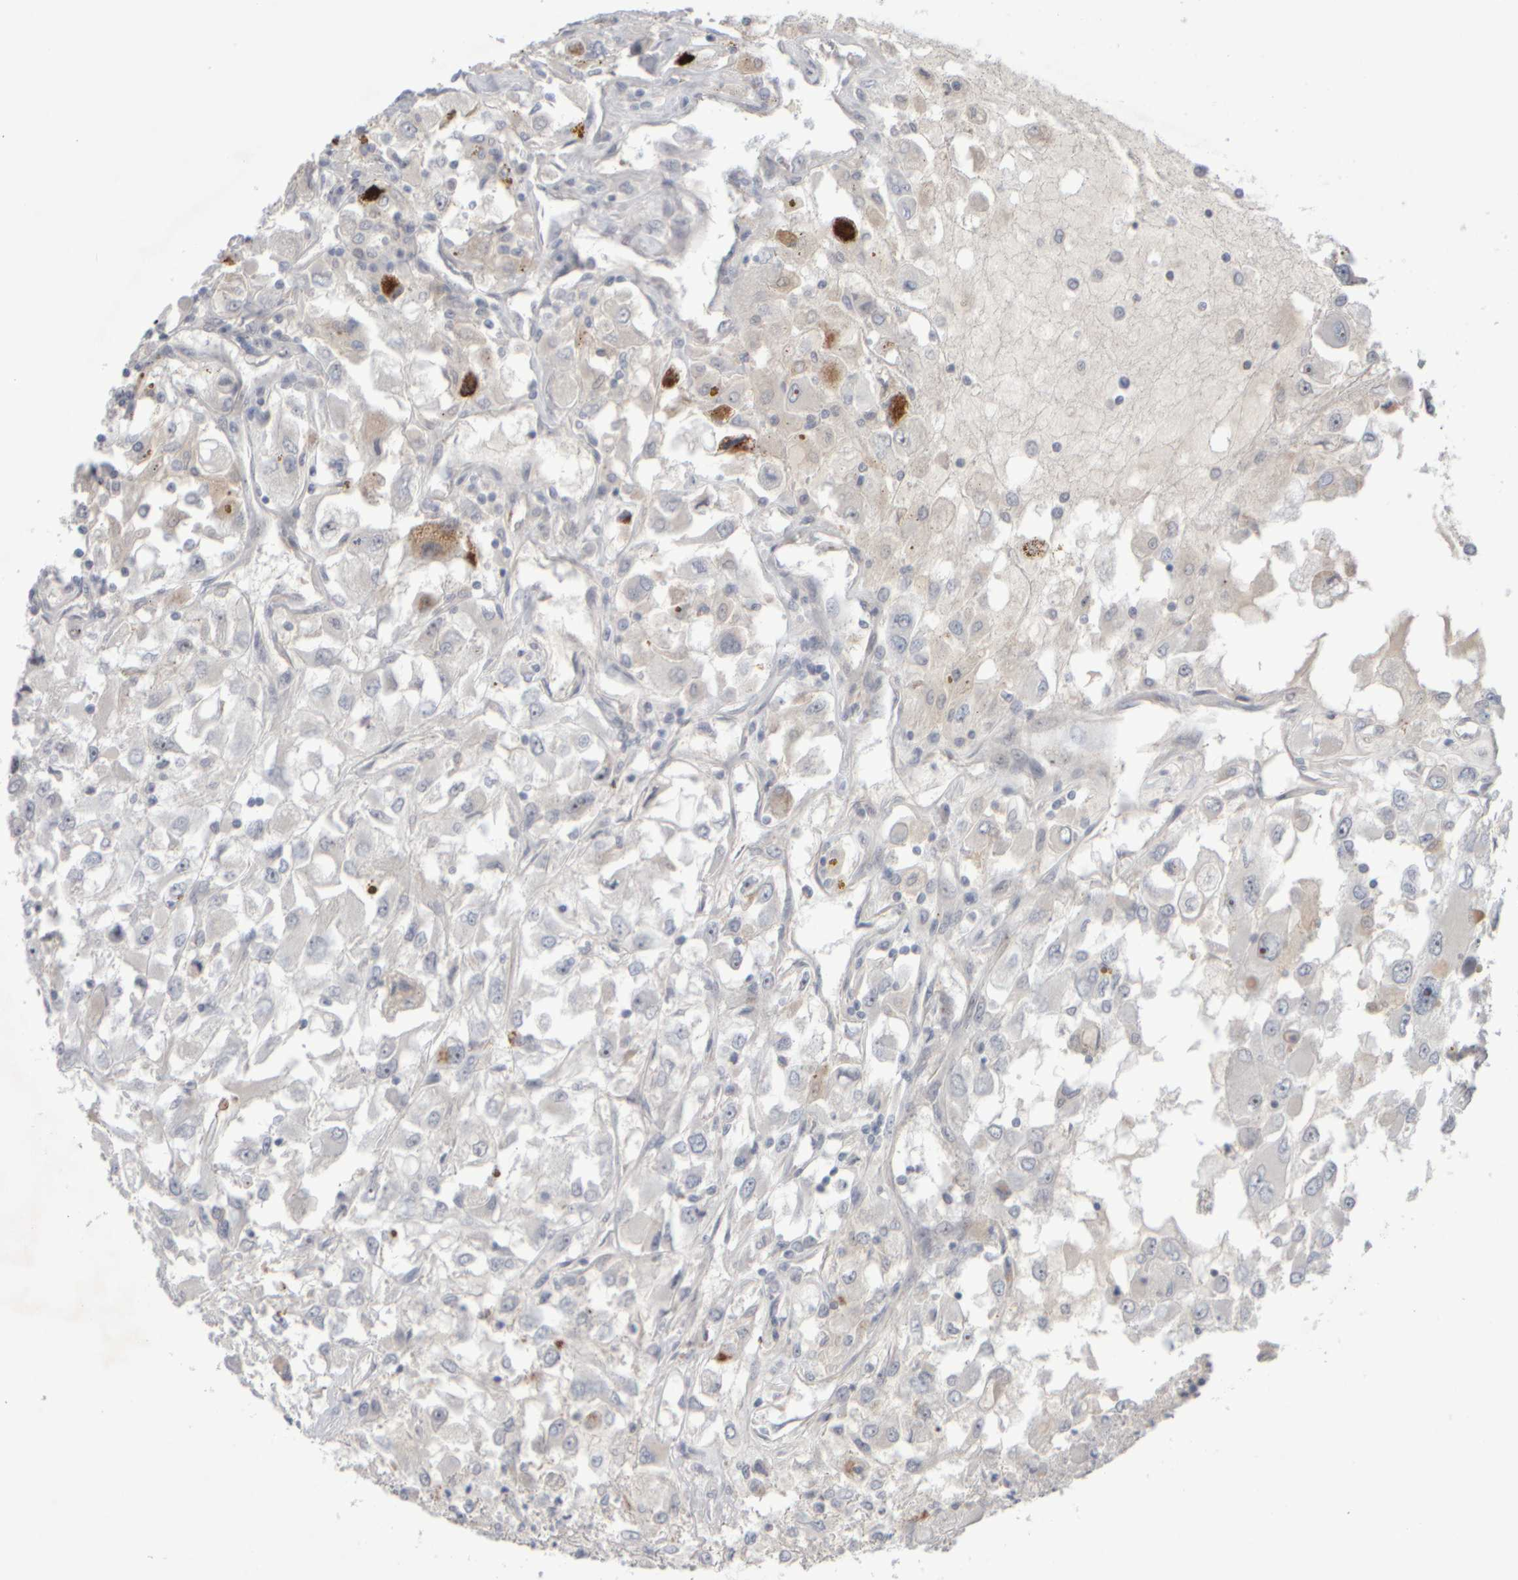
{"staining": {"intensity": "moderate", "quantity": "25%-75%", "location": "cytoplasmic/membranous,nuclear"}, "tissue": "renal cancer", "cell_type": "Tumor cells", "image_type": "cancer", "snomed": [{"axis": "morphology", "description": "Adenocarcinoma, NOS"}, {"axis": "topography", "description": "Kidney"}], "caption": "Protein staining shows moderate cytoplasmic/membranous and nuclear staining in approximately 25%-75% of tumor cells in renal cancer.", "gene": "CHADL", "patient": {"sex": "female", "age": 52}}